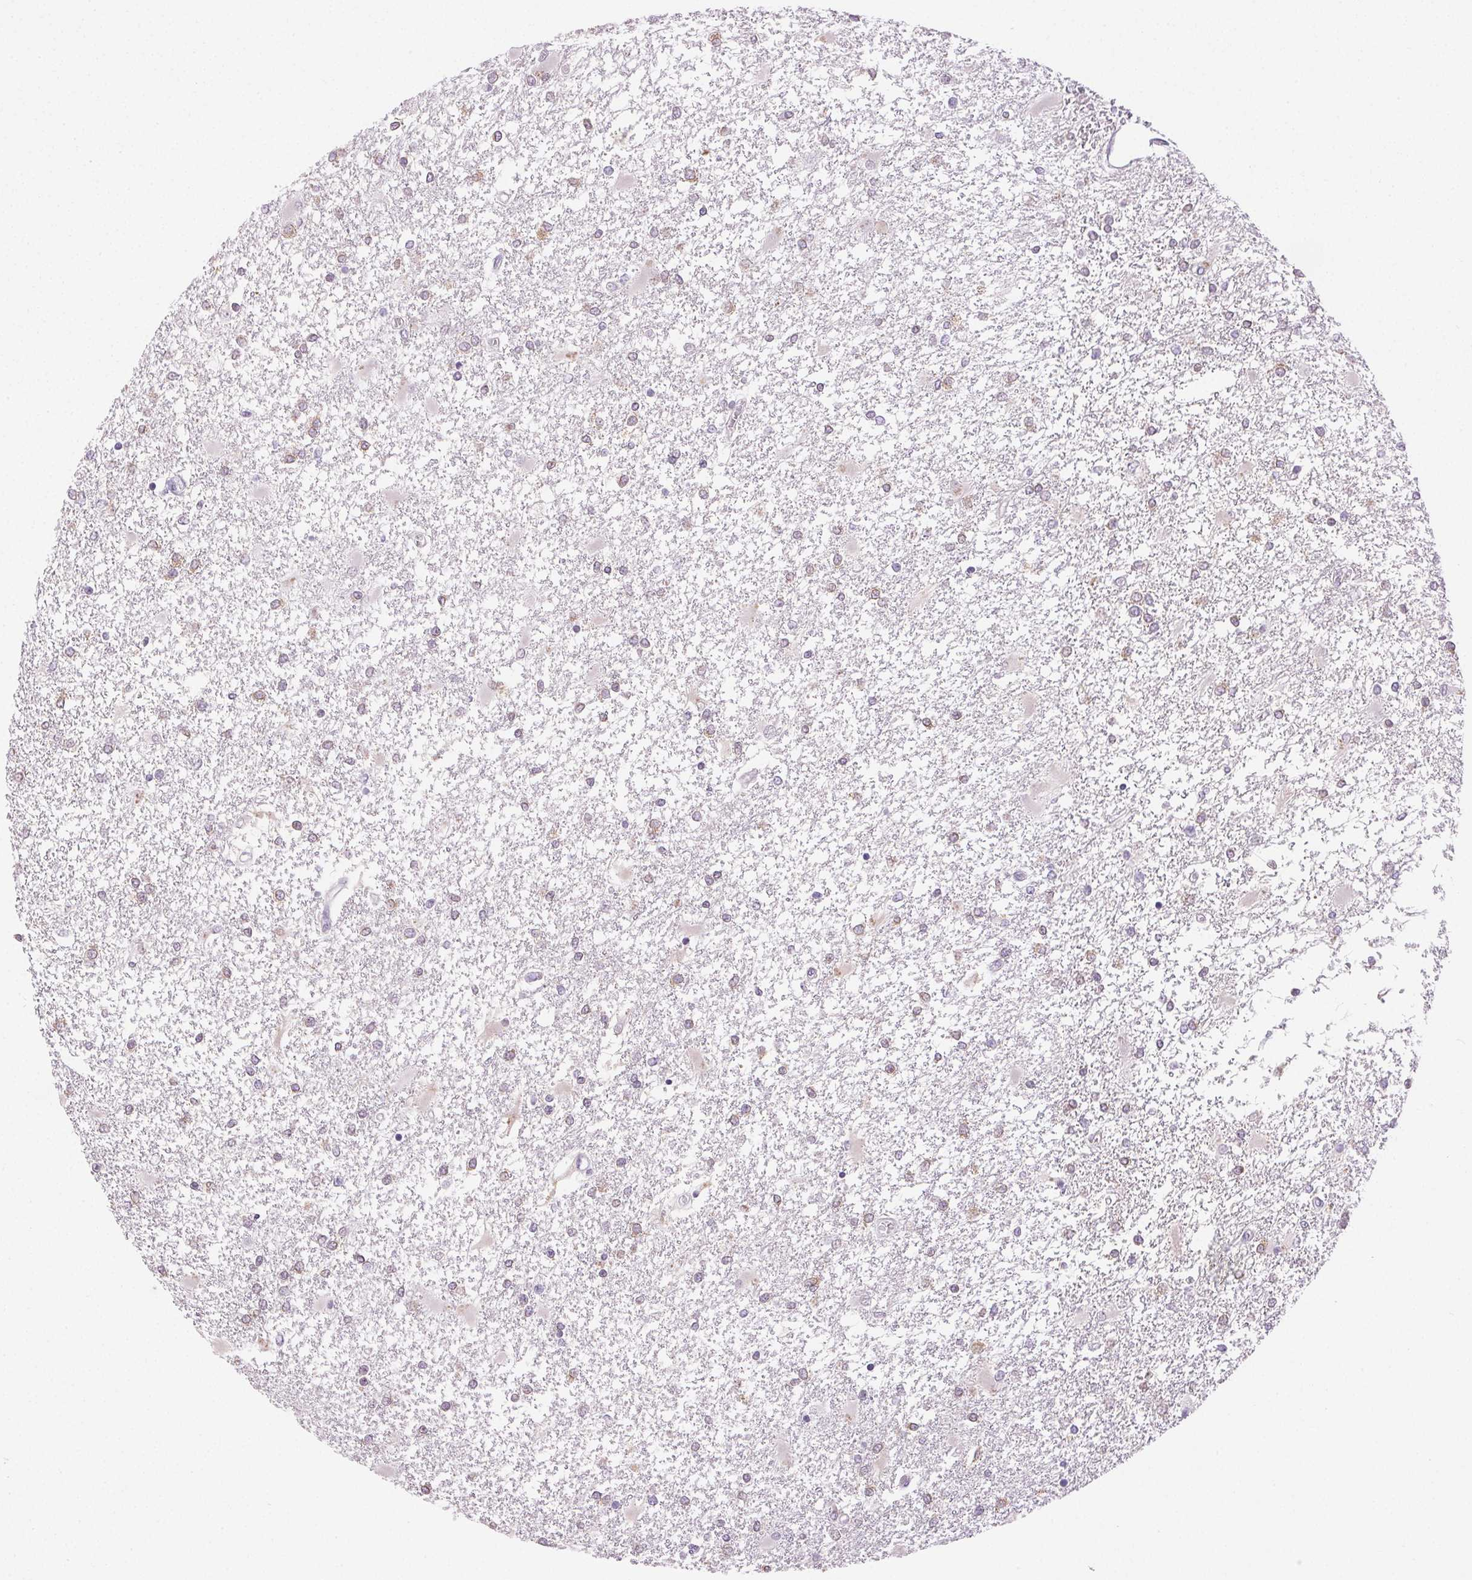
{"staining": {"intensity": "weak", "quantity": "<25%", "location": "cytoplasmic/membranous"}, "tissue": "glioma", "cell_type": "Tumor cells", "image_type": "cancer", "snomed": [{"axis": "morphology", "description": "Glioma, malignant, High grade"}, {"axis": "topography", "description": "Cerebral cortex"}], "caption": "This is an immunohistochemistry (IHC) image of human glioma. There is no staining in tumor cells.", "gene": "EMX2", "patient": {"sex": "male", "age": 79}}